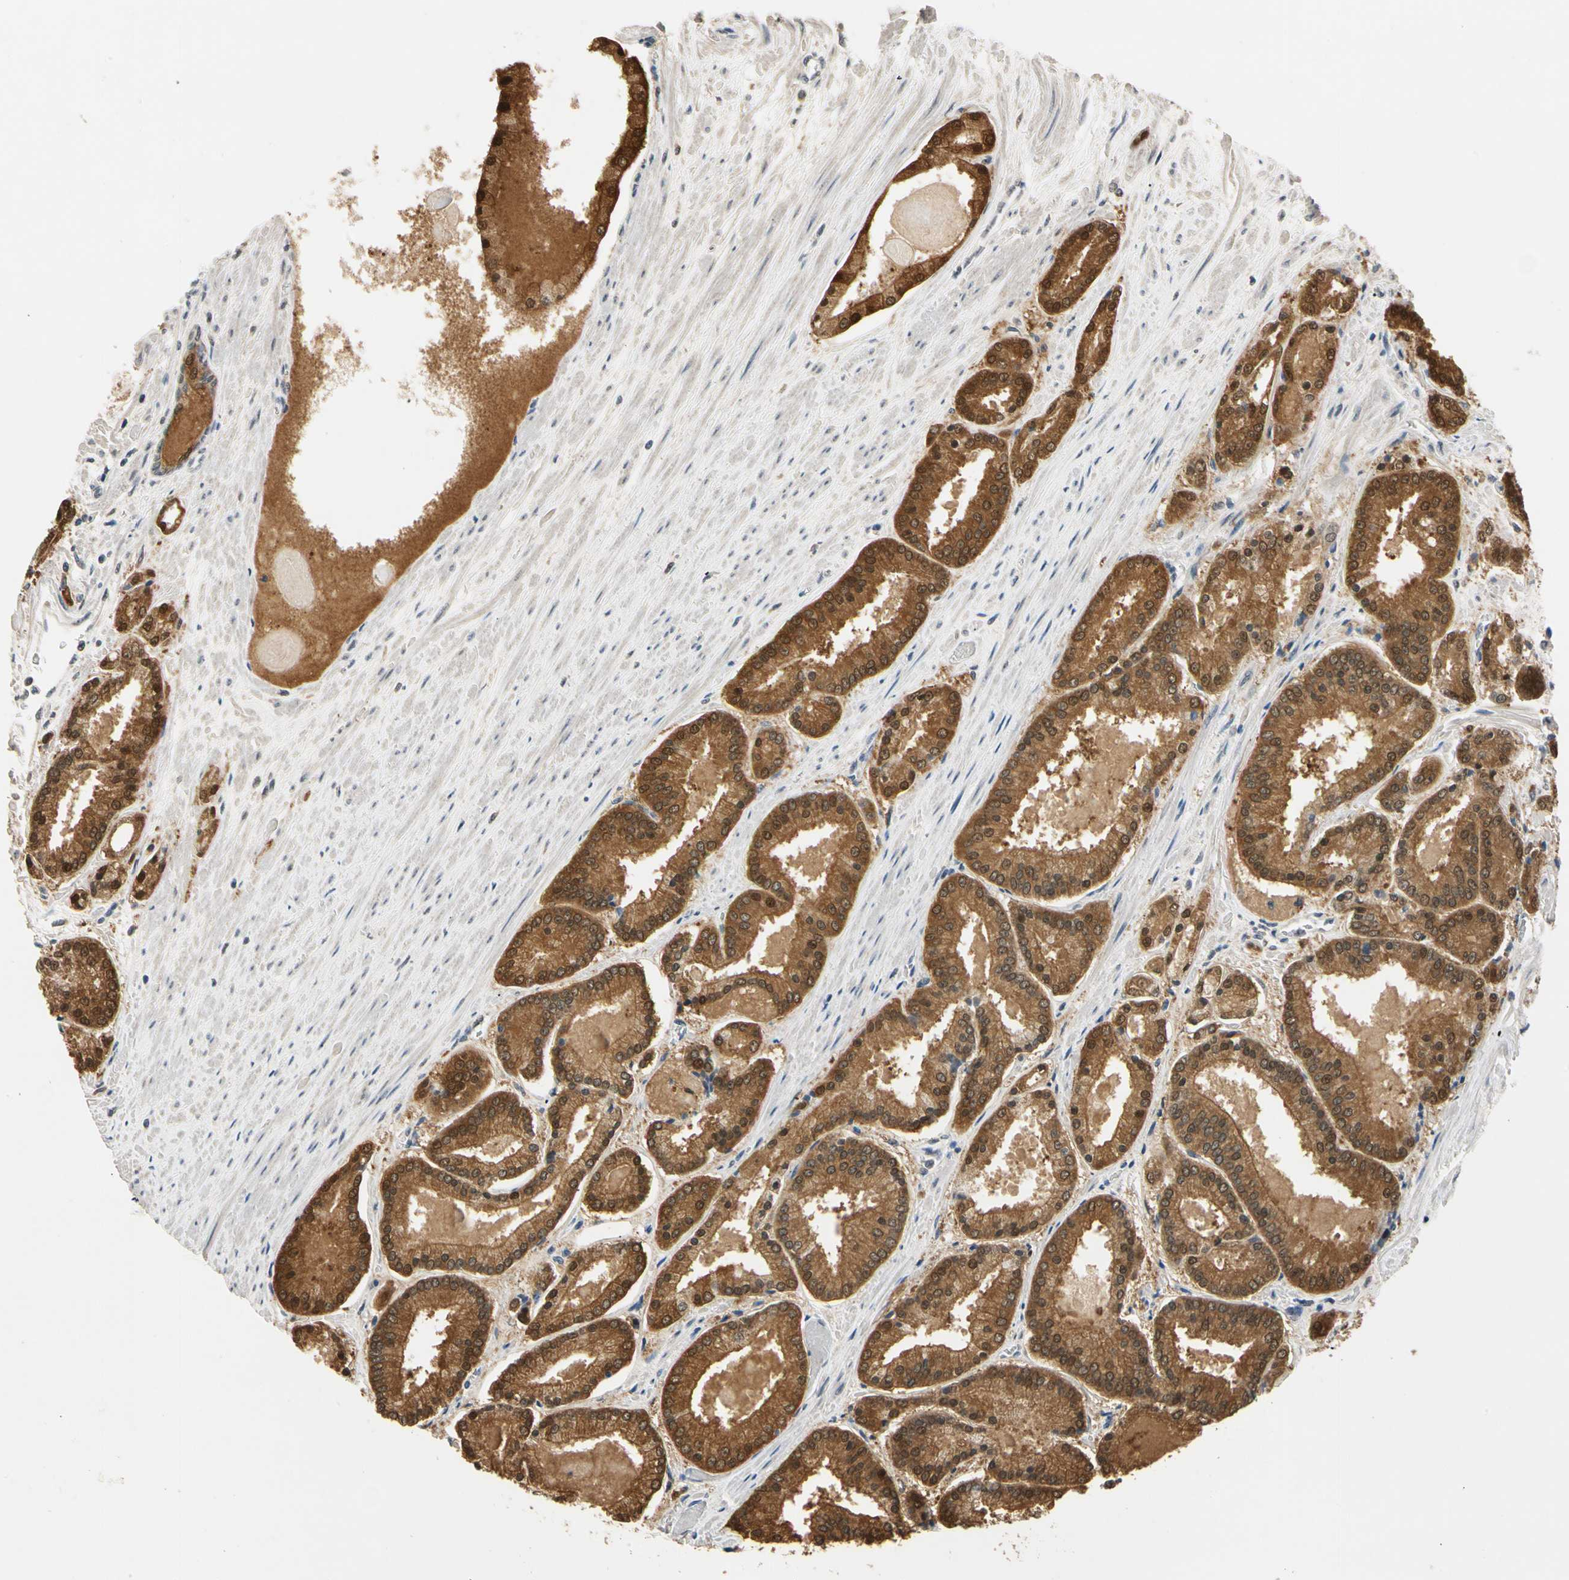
{"staining": {"intensity": "strong", "quantity": ">75%", "location": "cytoplasmic/membranous,nuclear"}, "tissue": "prostate cancer", "cell_type": "Tumor cells", "image_type": "cancer", "snomed": [{"axis": "morphology", "description": "Adenocarcinoma, Low grade"}, {"axis": "topography", "description": "Prostate"}], "caption": "Strong cytoplasmic/membranous and nuclear protein expression is present in about >75% of tumor cells in prostate cancer. (DAB = brown stain, brightfield microscopy at high magnification).", "gene": "RIOX2", "patient": {"sex": "male", "age": 59}}